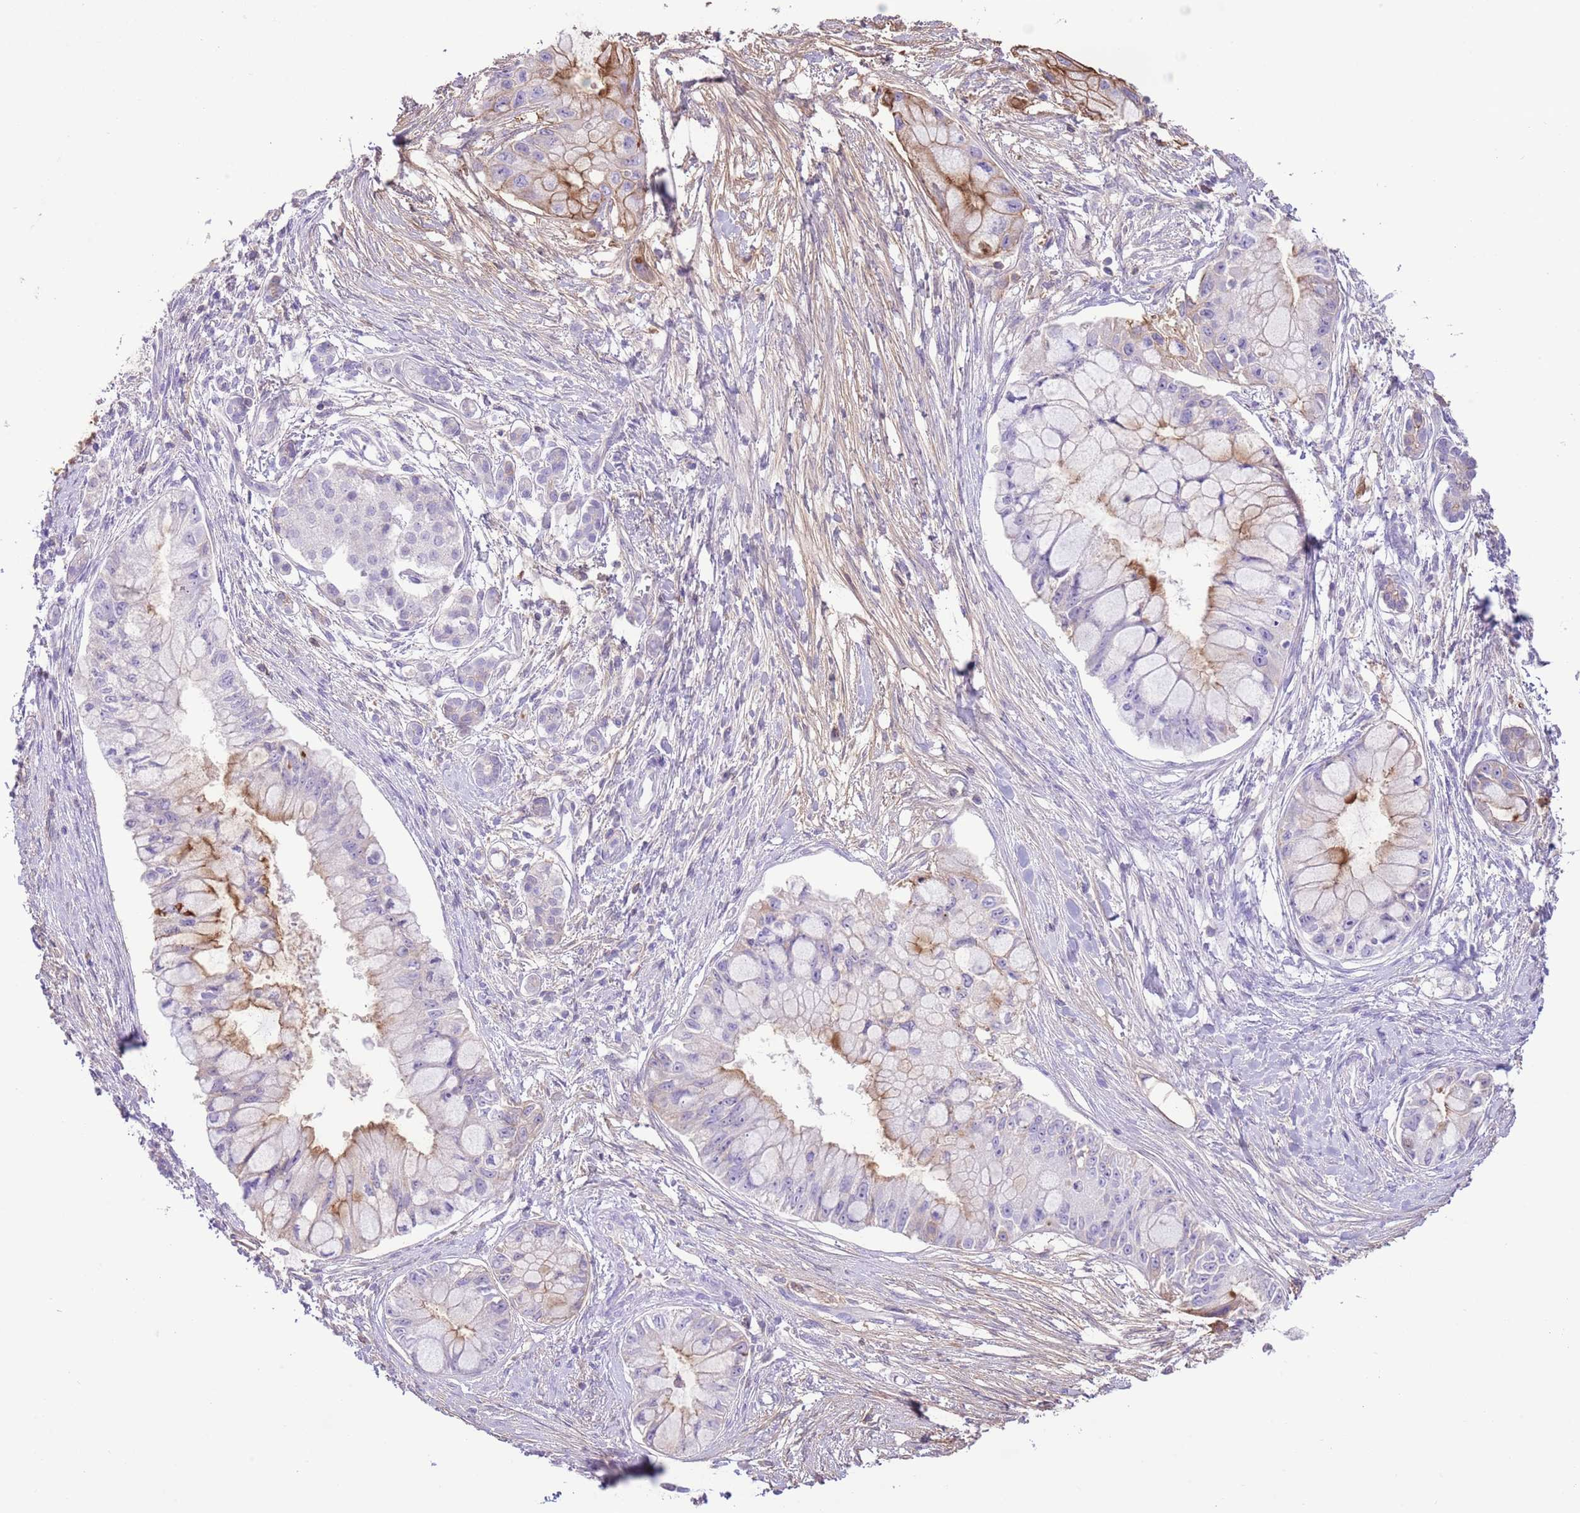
{"staining": {"intensity": "moderate", "quantity": "25%-75%", "location": "cytoplasmic/membranous"}, "tissue": "pancreatic cancer", "cell_type": "Tumor cells", "image_type": "cancer", "snomed": [{"axis": "morphology", "description": "Adenocarcinoma, NOS"}, {"axis": "topography", "description": "Pancreas"}], "caption": "Human adenocarcinoma (pancreatic) stained for a protein (brown) exhibits moderate cytoplasmic/membranous positive expression in approximately 25%-75% of tumor cells.", "gene": "IGF1", "patient": {"sex": "male", "age": 48}}